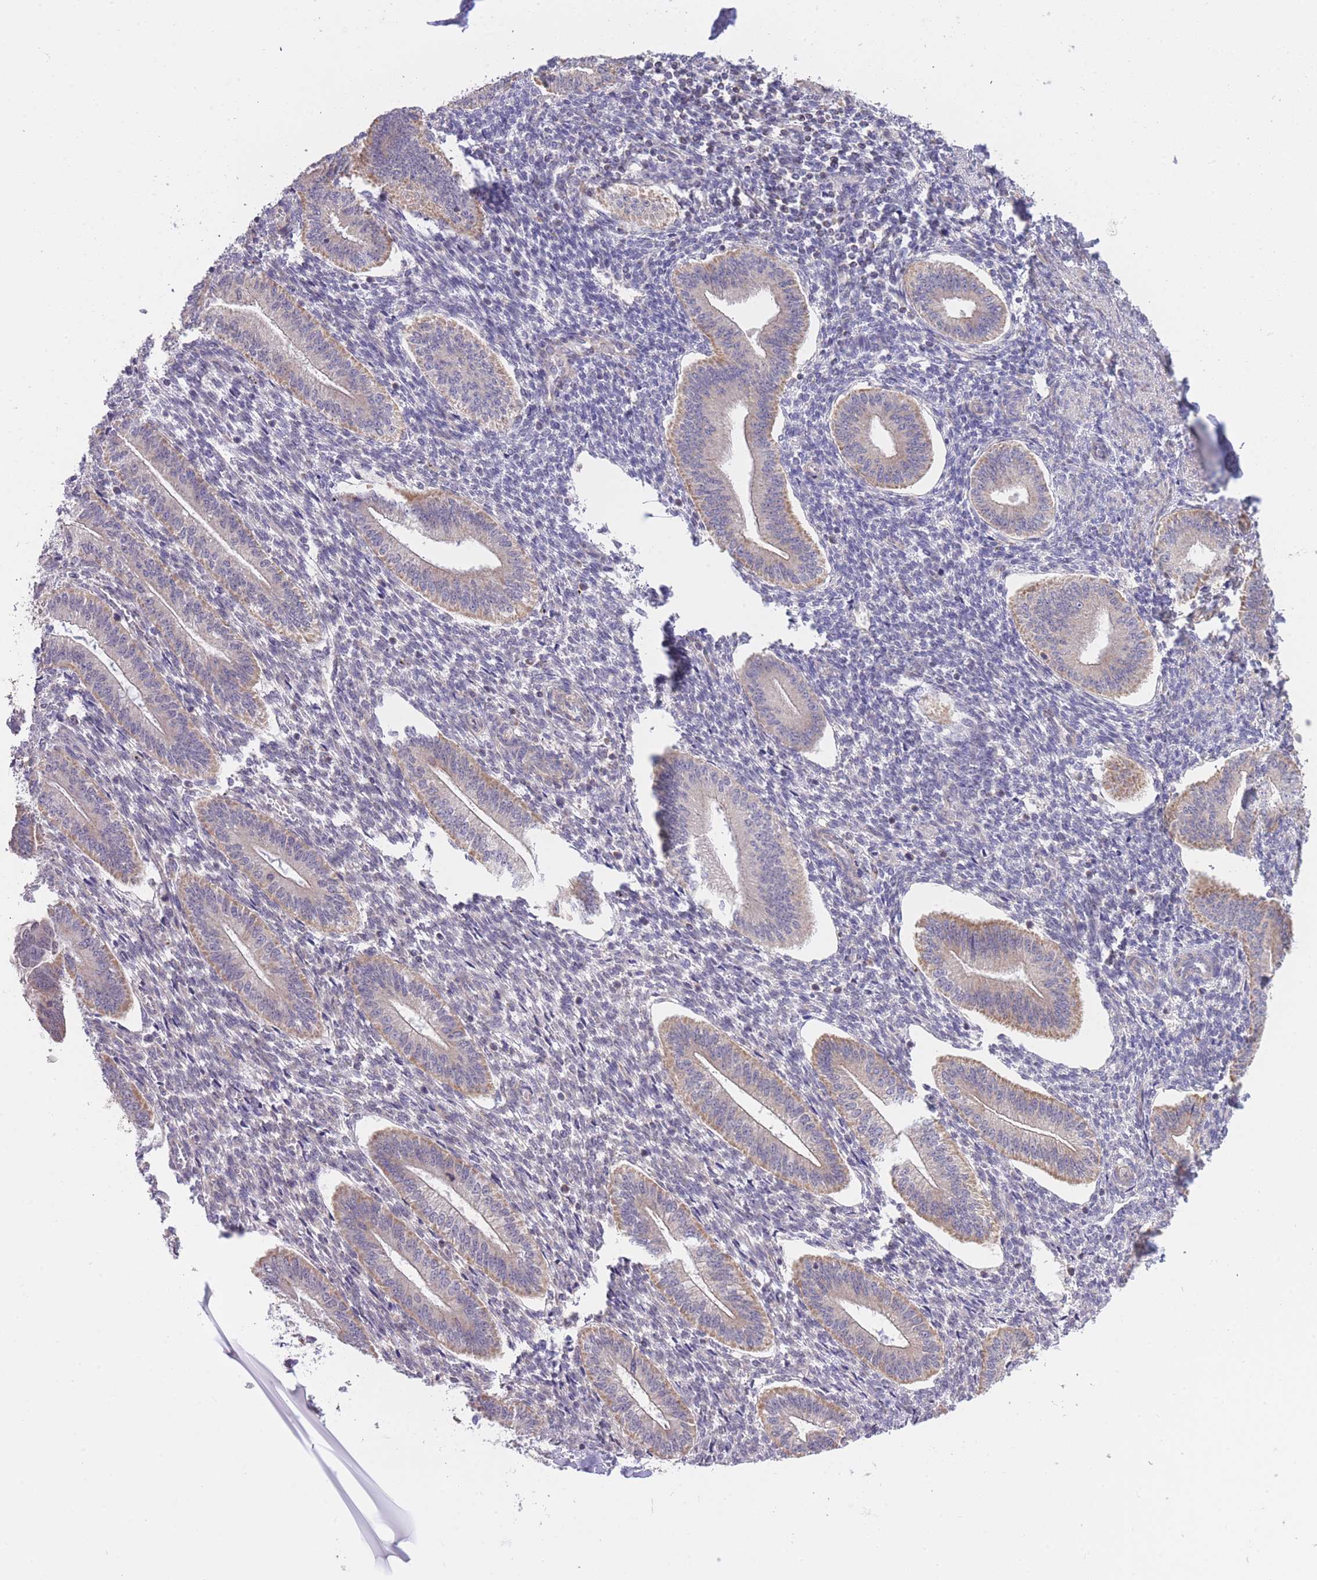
{"staining": {"intensity": "negative", "quantity": "none", "location": "none"}, "tissue": "endometrium", "cell_type": "Cells in endometrial stroma", "image_type": "normal", "snomed": [{"axis": "morphology", "description": "Normal tissue, NOS"}, {"axis": "topography", "description": "Endometrium"}], "caption": "The immunohistochemistry (IHC) photomicrograph has no significant positivity in cells in endometrial stroma of endometrium.", "gene": "CTBP1", "patient": {"sex": "female", "age": 34}}